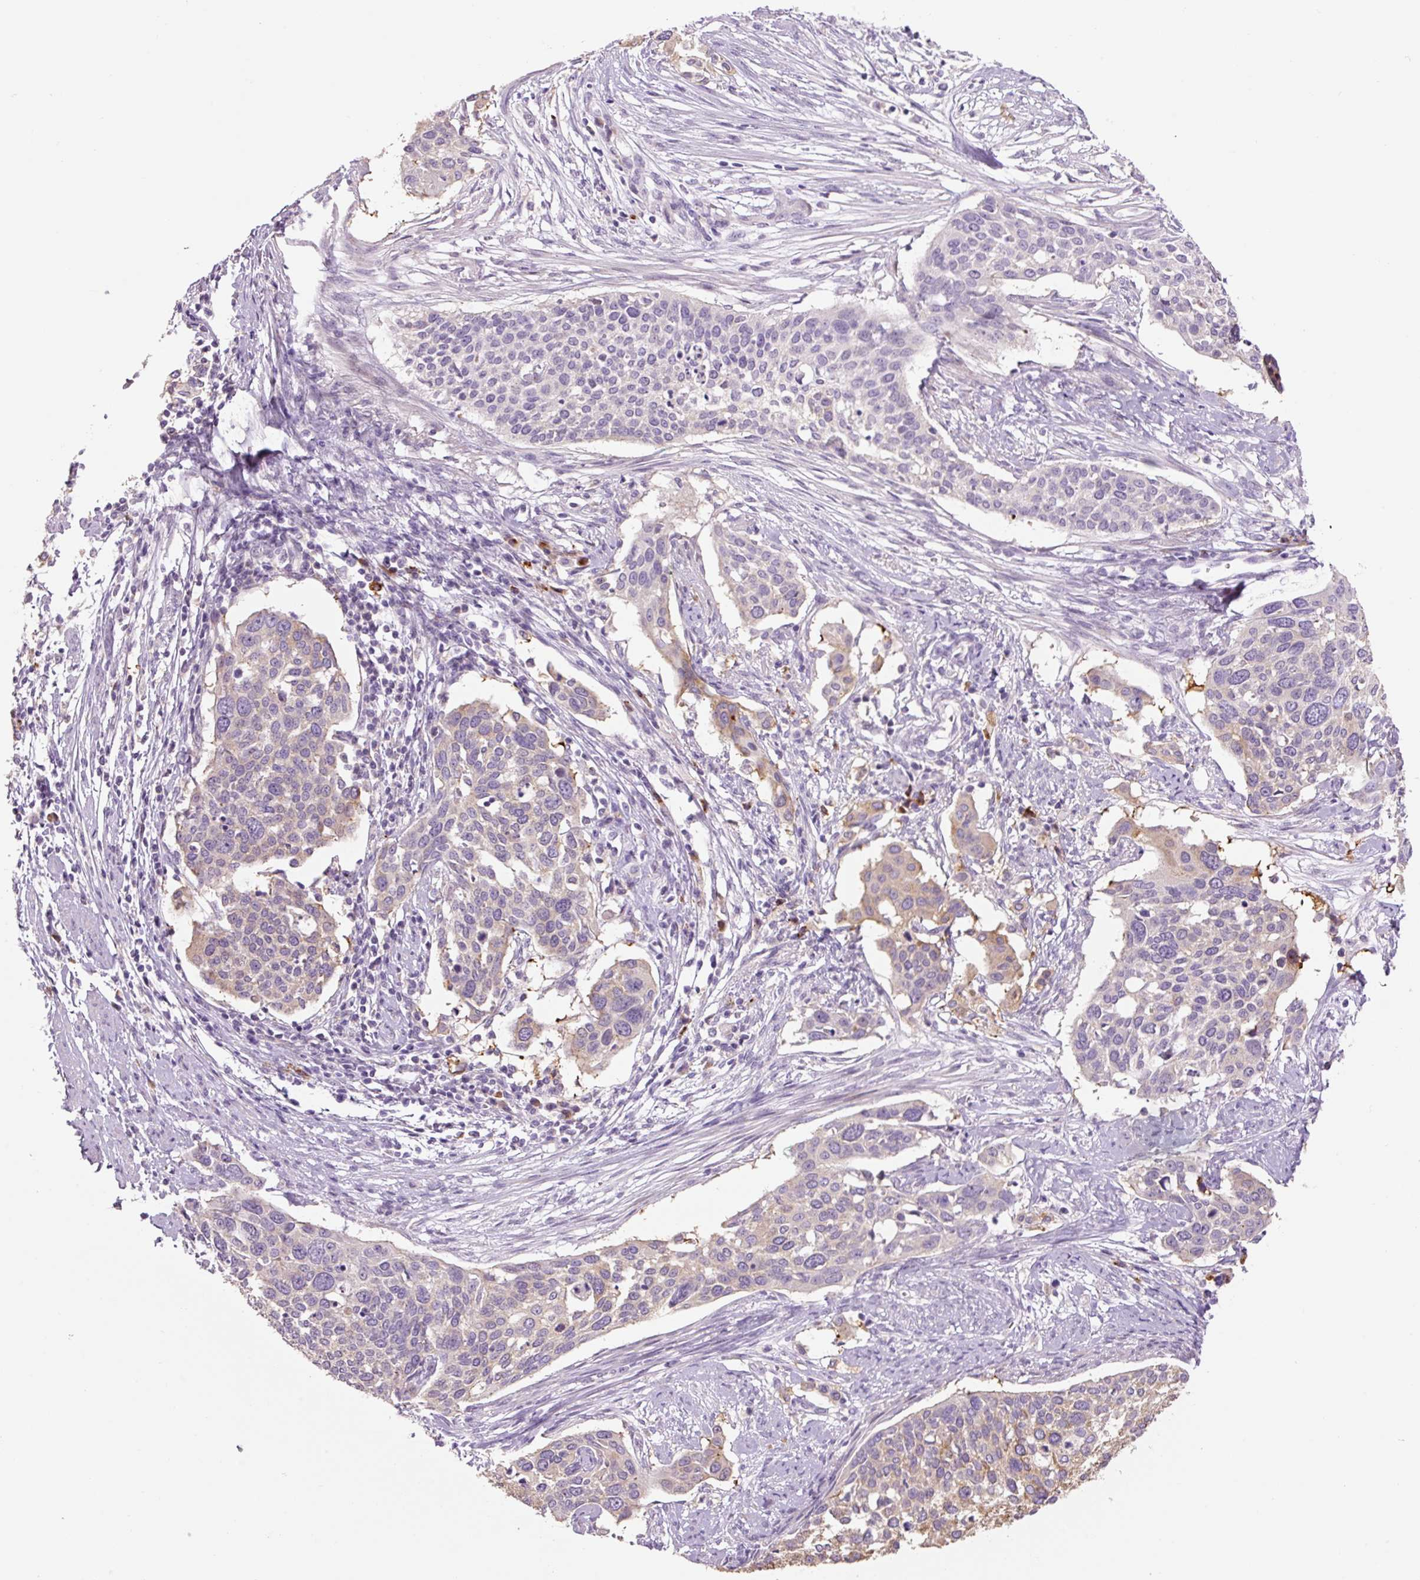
{"staining": {"intensity": "weak", "quantity": "<25%", "location": "cytoplasmic/membranous"}, "tissue": "cervical cancer", "cell_type": "Tumor cells", "image_type": "cancer", "snomed": [{"axis": "morphology", "description": "Squamous cell carcinoma, NOS"}, {"axis": "topography", "description": "Cervix"}], "caption": "Immunohistochemistry of cervical cancer reveals no expression in tumor cells.", "gene": "HAX1", "patient": {"sex": "female", "age": 44}}